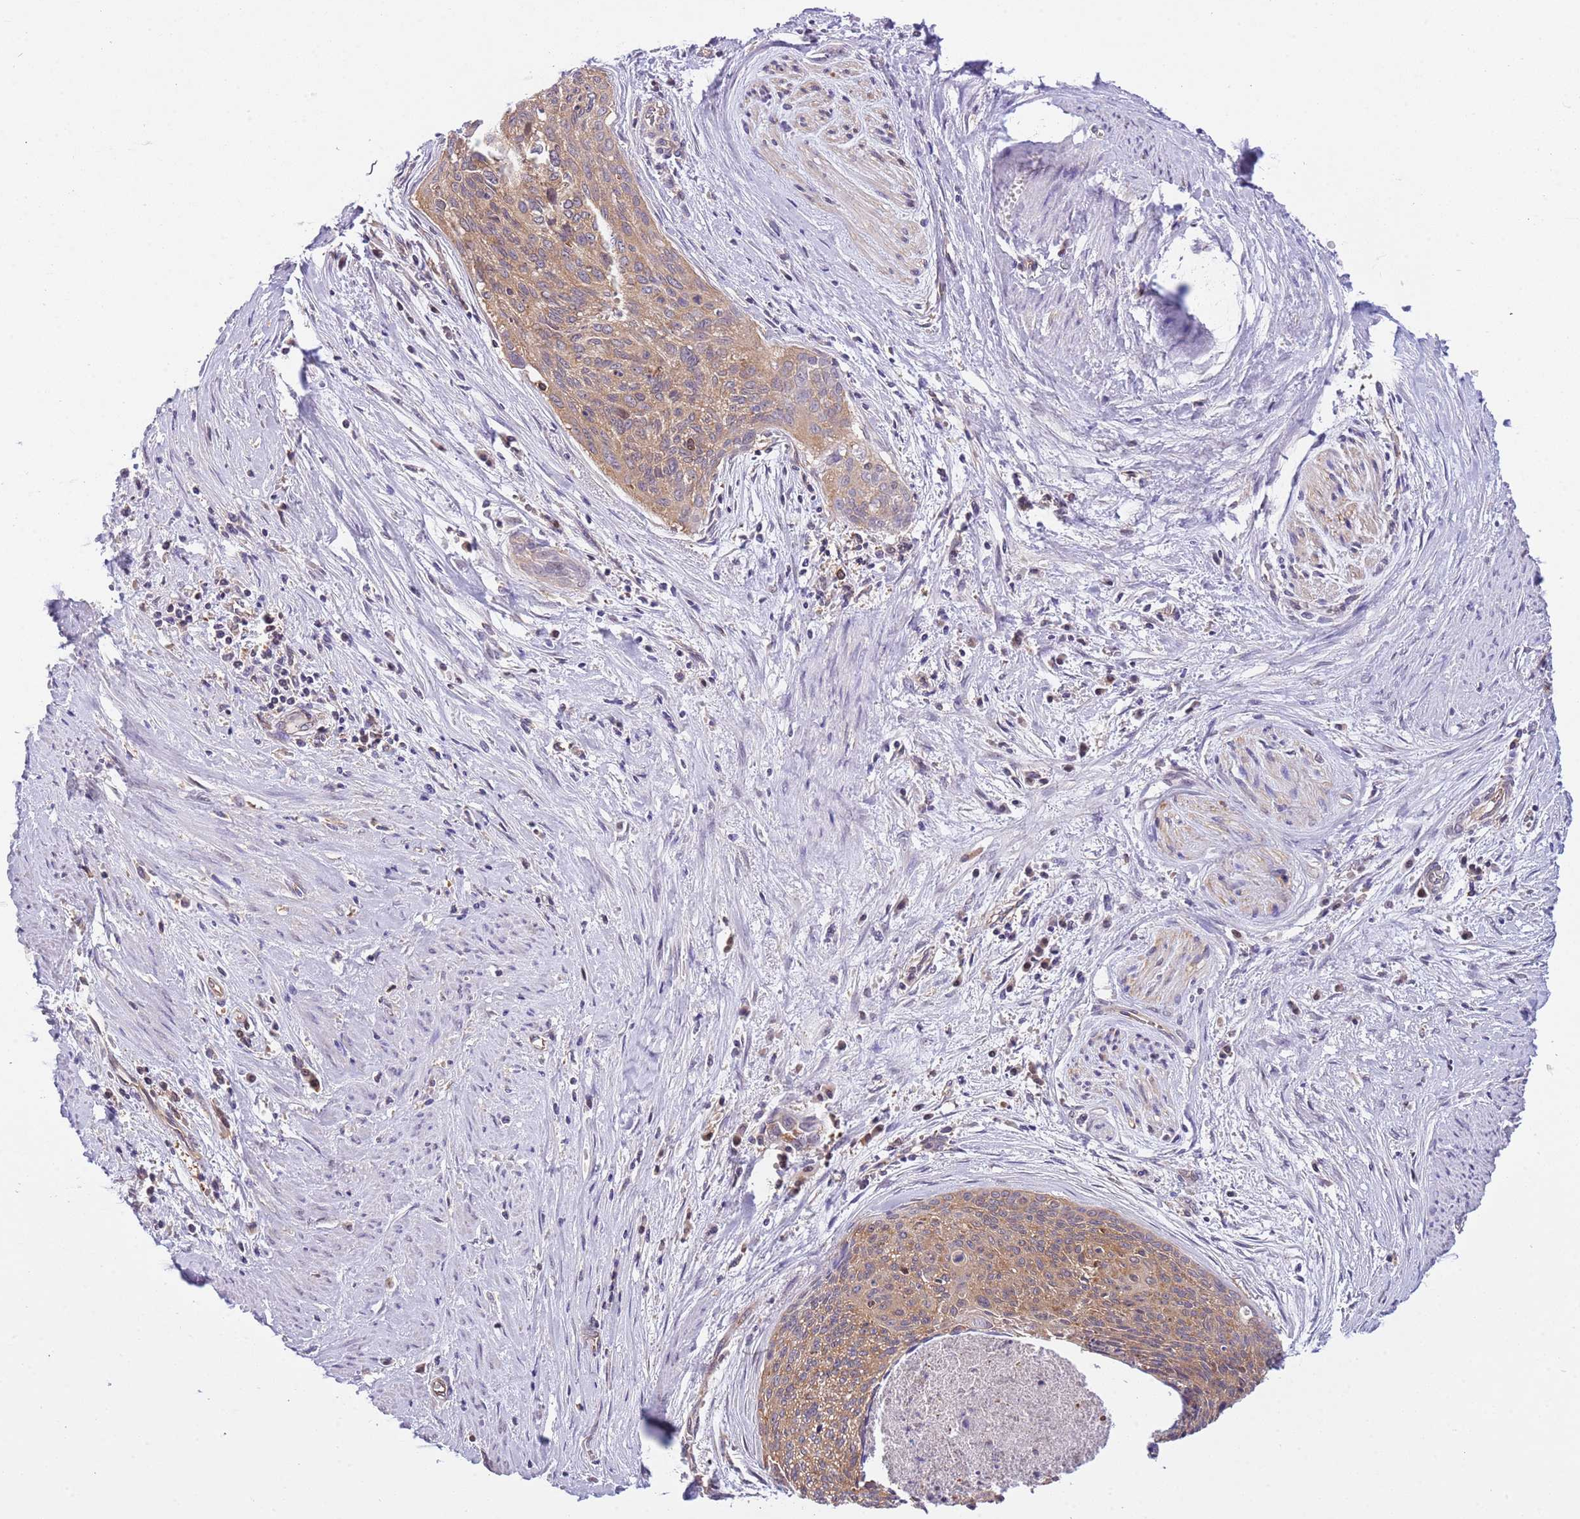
{"staining": {"intensity": "moderate", "quantity": ">75%", "location": "cytoplasmic/membranous"}, "tissue": "cervical cancer", "cell_type": "Tumor cells", "image_type": "cancer", "snomed": [{"axis": "morphology", "description": "Squamous cell carcinoma, NOS"}, {"axis": "topography", "description": "Cervix"}], "caption": "High-magnification brightfield microscopy of cervical squamous cell carcinoma stained with DAB (brown) and counterstained with hematoxylin (blue). tumor cells exhibit moderate cytoplasmic/membranous expression is seen in about>75% of cells. The staining is performed using DAB (3,3'-diaminobenzidine) brown chromogen to label protein expression. The nuclei are counter-stained blue using hematoxylin.", "gene": "STIP1", "patient": {"sex": "female", "age": 55}}